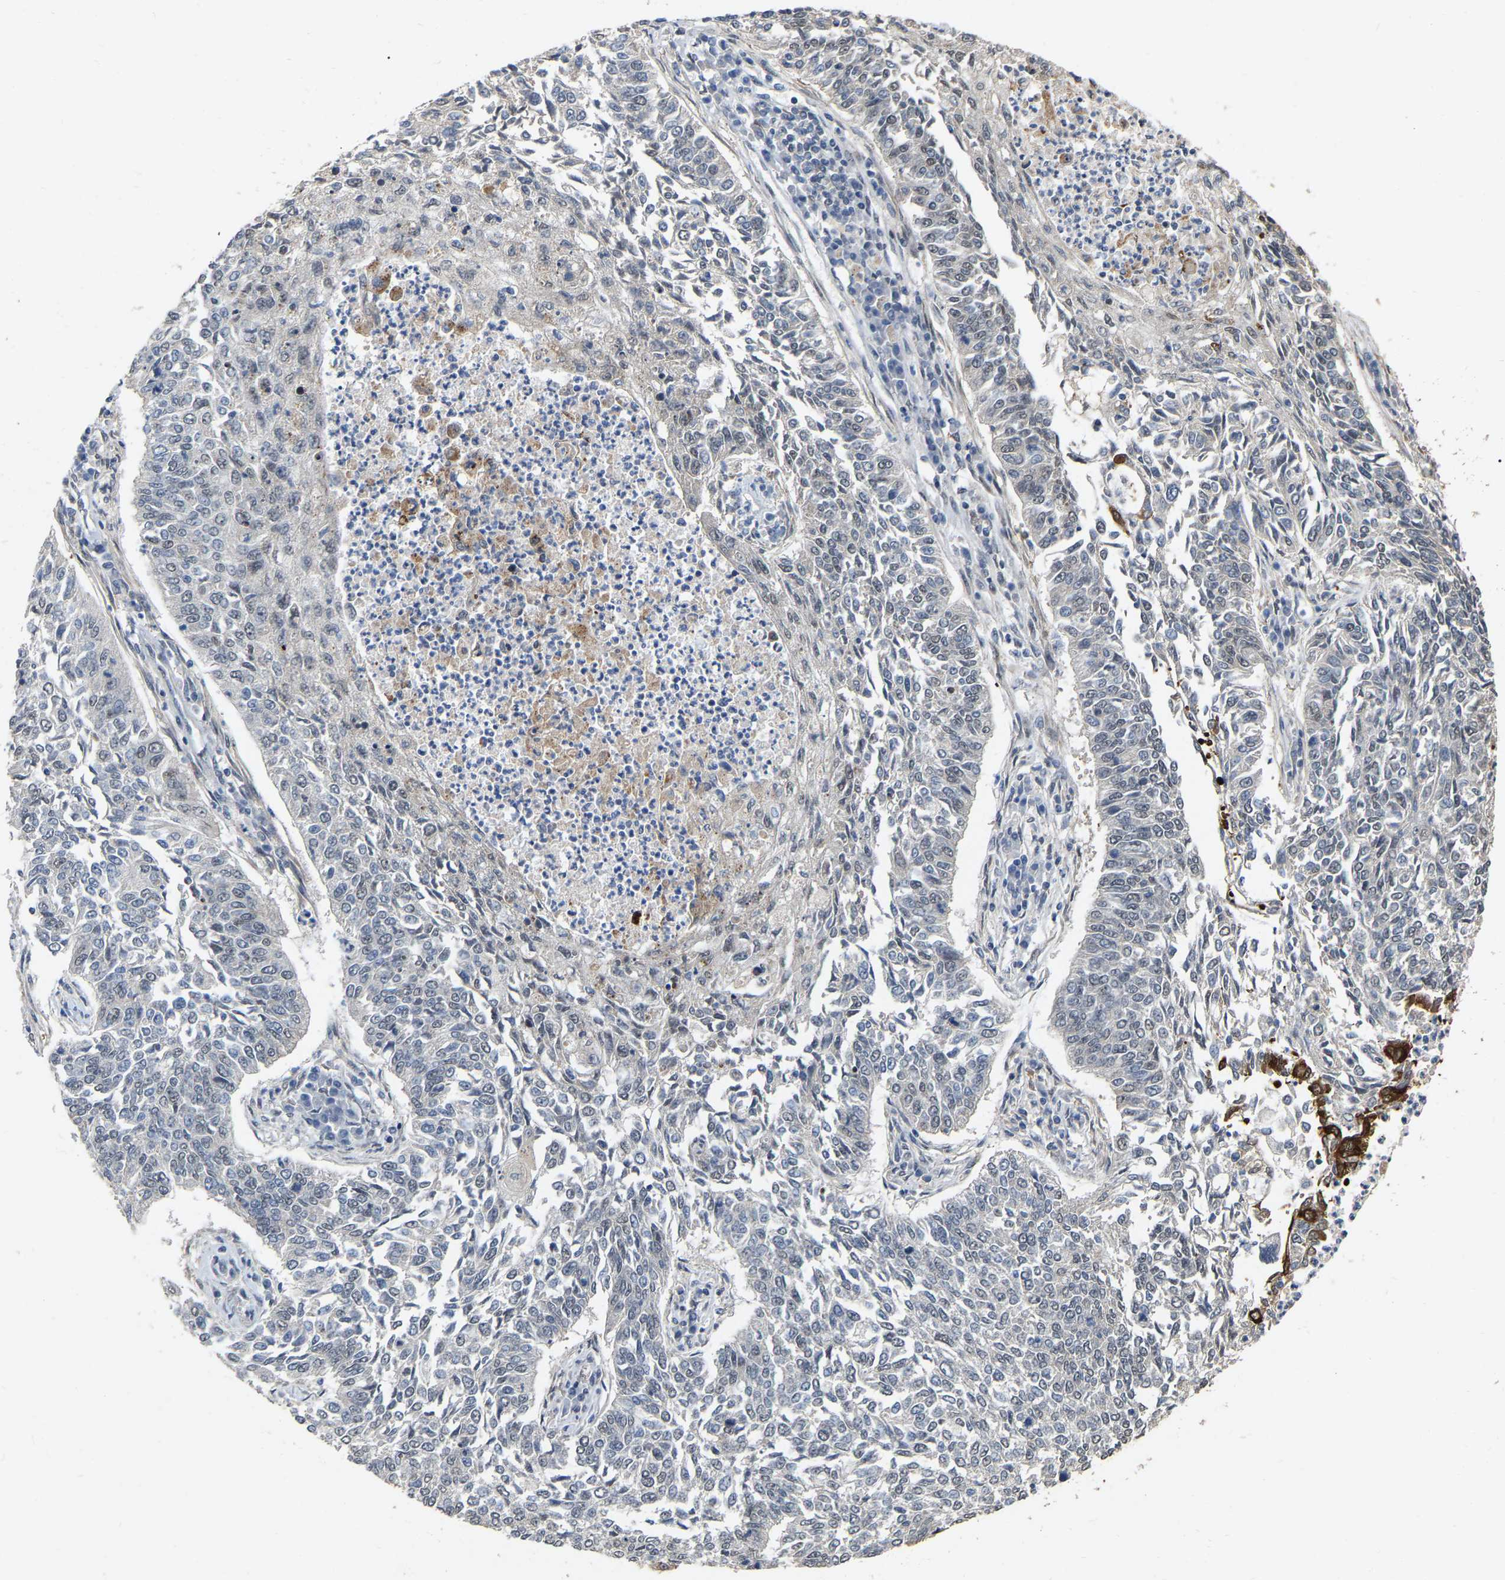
{"staining": {"intensity": "negative", "quantity": "none", "location": "none"}, "tissue": "lung cancer", "cell_type": "Tumor cells", "image_type": "cancer", "snomed": [{"axis": "morphology", "description": "Normal tissue, NOS"}, {"axis": "morphology", "description": "Squamous cell carcinoma, NOS"}, {"axis": "topography", "description": "Cartilage tissue"}, {"axis": "topography", "description": "Bronchus"}, {"axis": "topography", "description": "Lung"}], "caption": "Human lung cancer stained for a protein using immunohistochemistry reveals no expression in tumor cells.", "gene": "RUVBL1", "patient": {"sex": "female", "age": 49}}